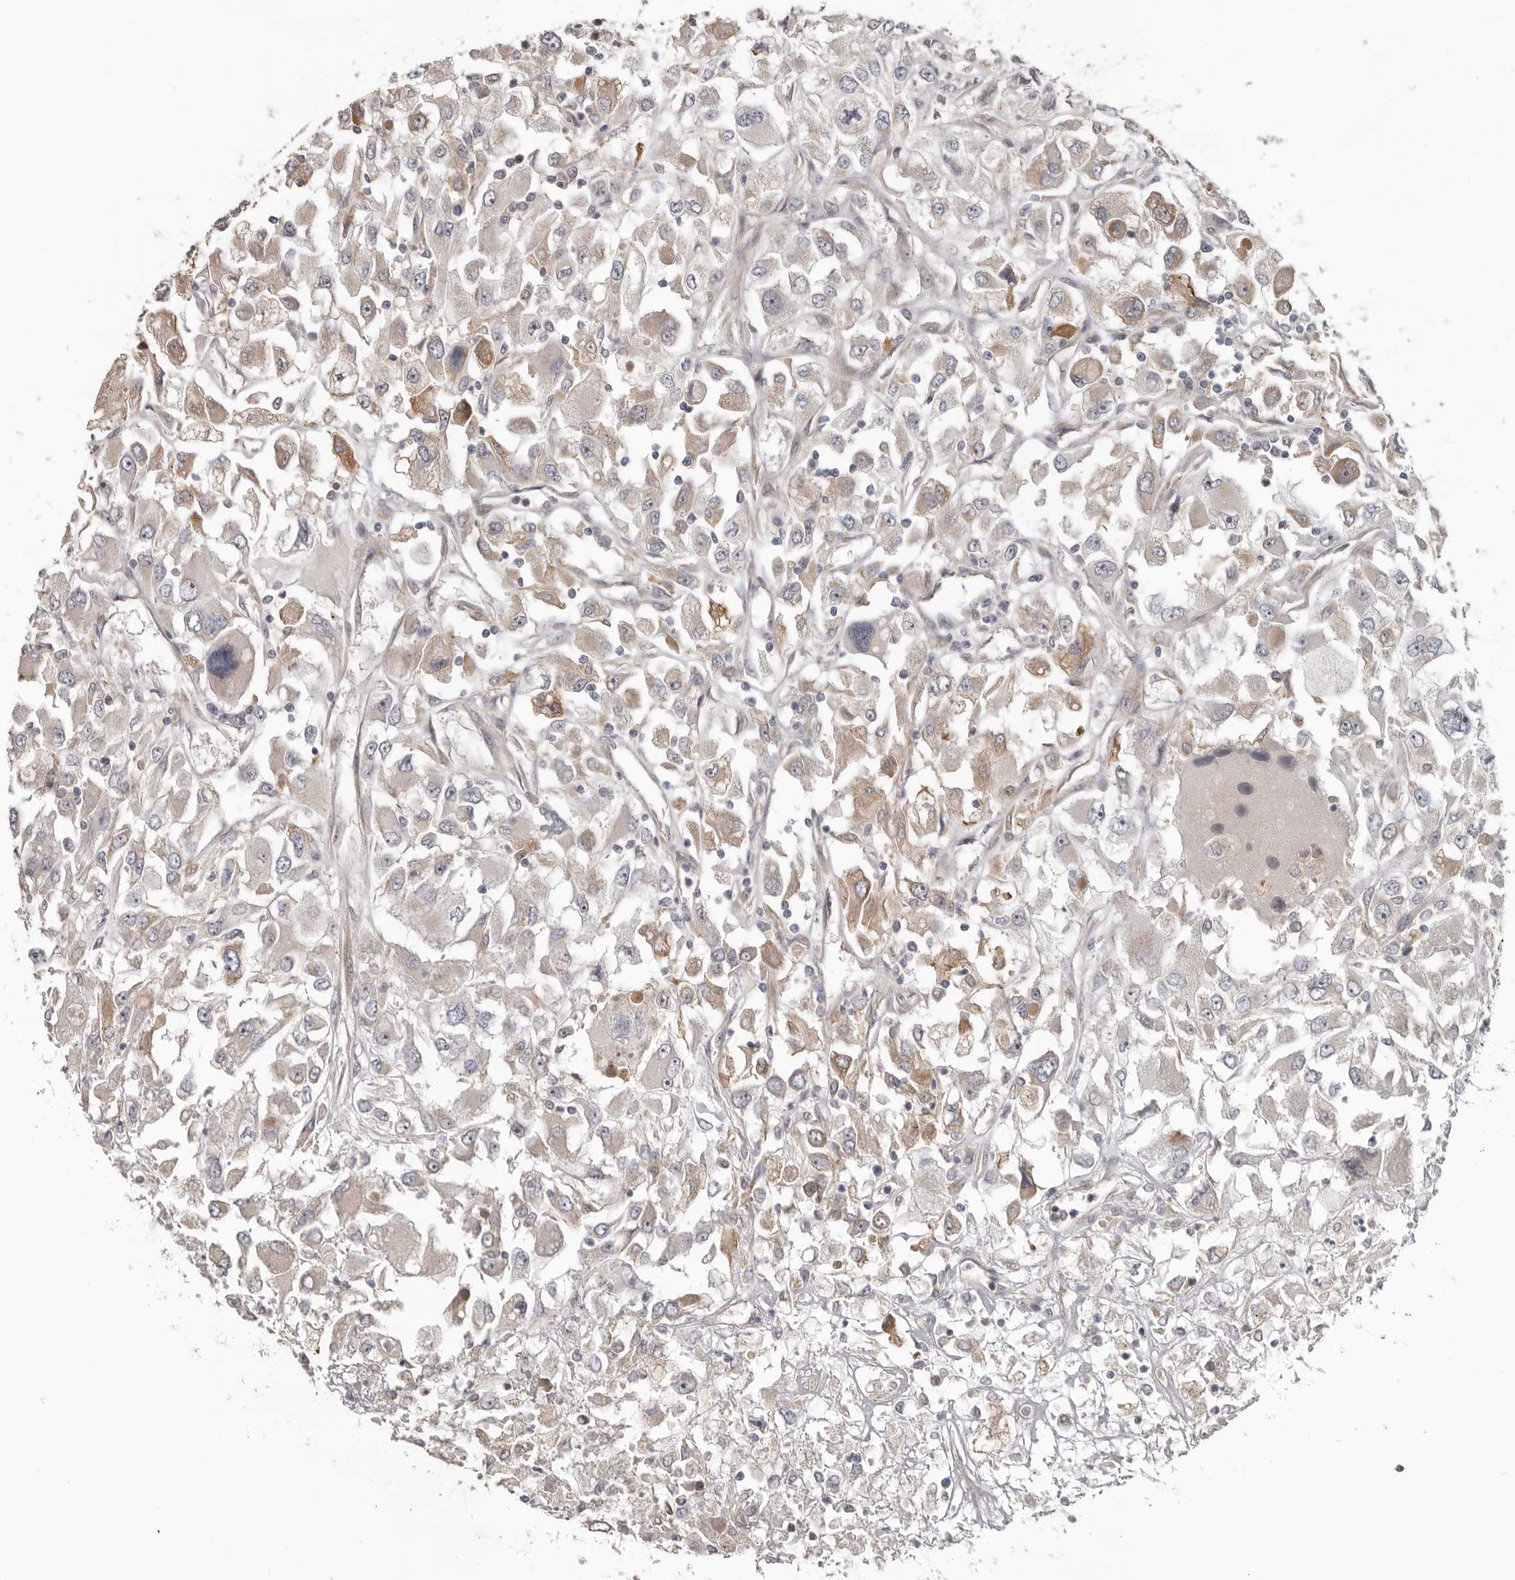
{"staining": {"intensity": "moderate", "quantity": "<25%", "location": "cytoplasmic/membranous"}, "tissue": "renal cancer", "cell_type": "Tumor cells", "image_type": "cancer", "snomed": [{"axis": "morphology", "description": "Adenocarcinoma, NOS"}, {"axis": "topography", "description": "Kidney"}], "caption": "Protein staining of renal cancer (adenocarcinoma) tissue reveals moderate cytoplasmic/membranous staining in approximately <25% of tumor cells. The protein of interest is stained brown, and the nuclei are stained in blue (DAB (3,3'-diaminobenzidine) IHC with brightfield microscopy, high magnification).", "gene": "HINT3", "patient": {"sex": "female", "age": 52}}